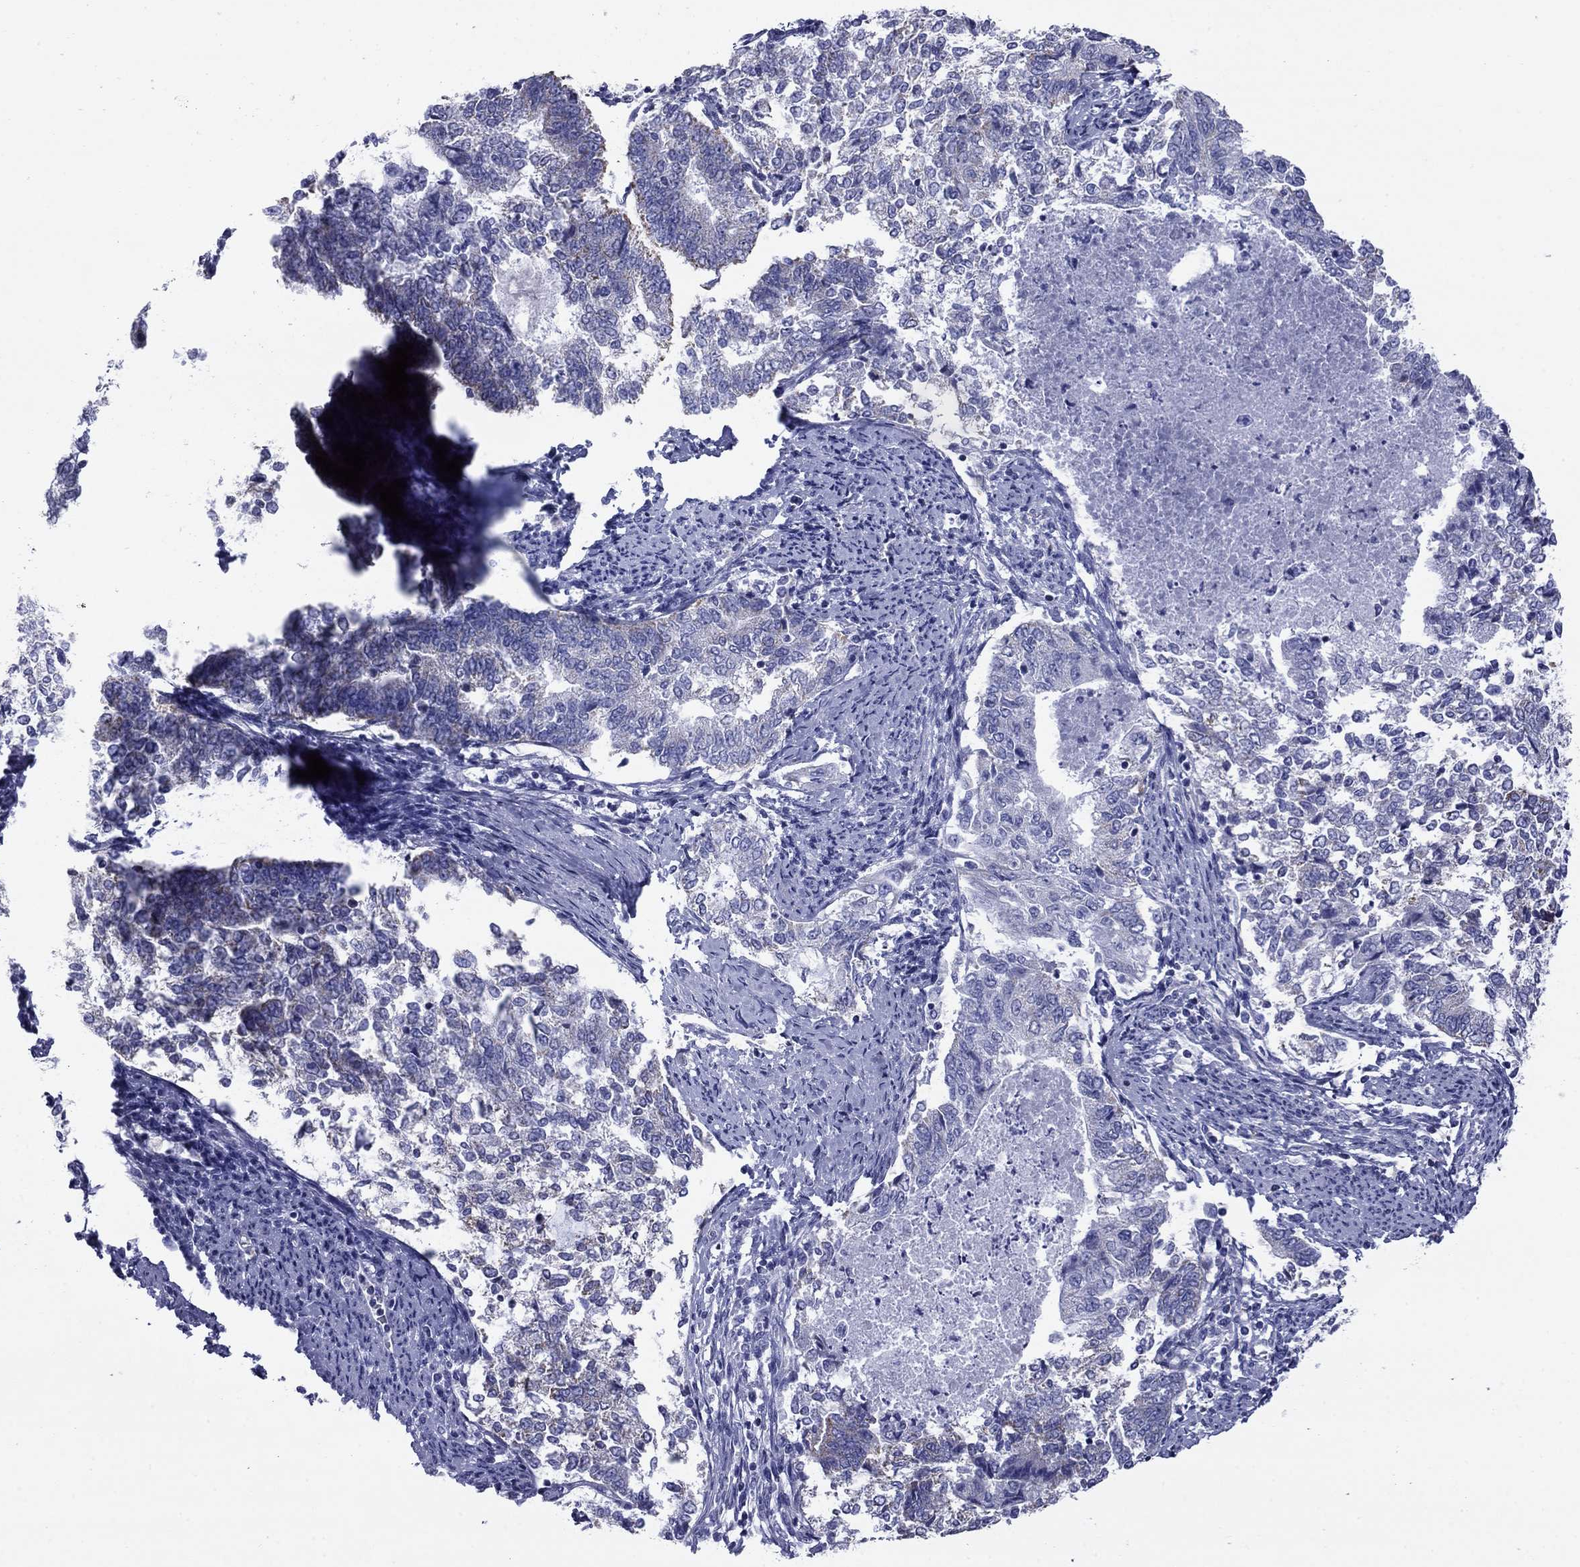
{"staining": {"intensity": "negative", "quantity": "none", "location": "none"}, "tissue": "endometrial cancer", "cell_type": "Tumor cells", "image_type": "cancer", "snomed": [{"axis": "morphology", "description": "Adenocarcinoma, NOS"}, {"axis": "topography", "description": "Endometrium"}], "caption": "Tumor cells are negative for protein expression in human endometrial cancer (adenocarcinoma).", "gene": "ACADSB", "patient": {"sex": "female", "age": 65}}